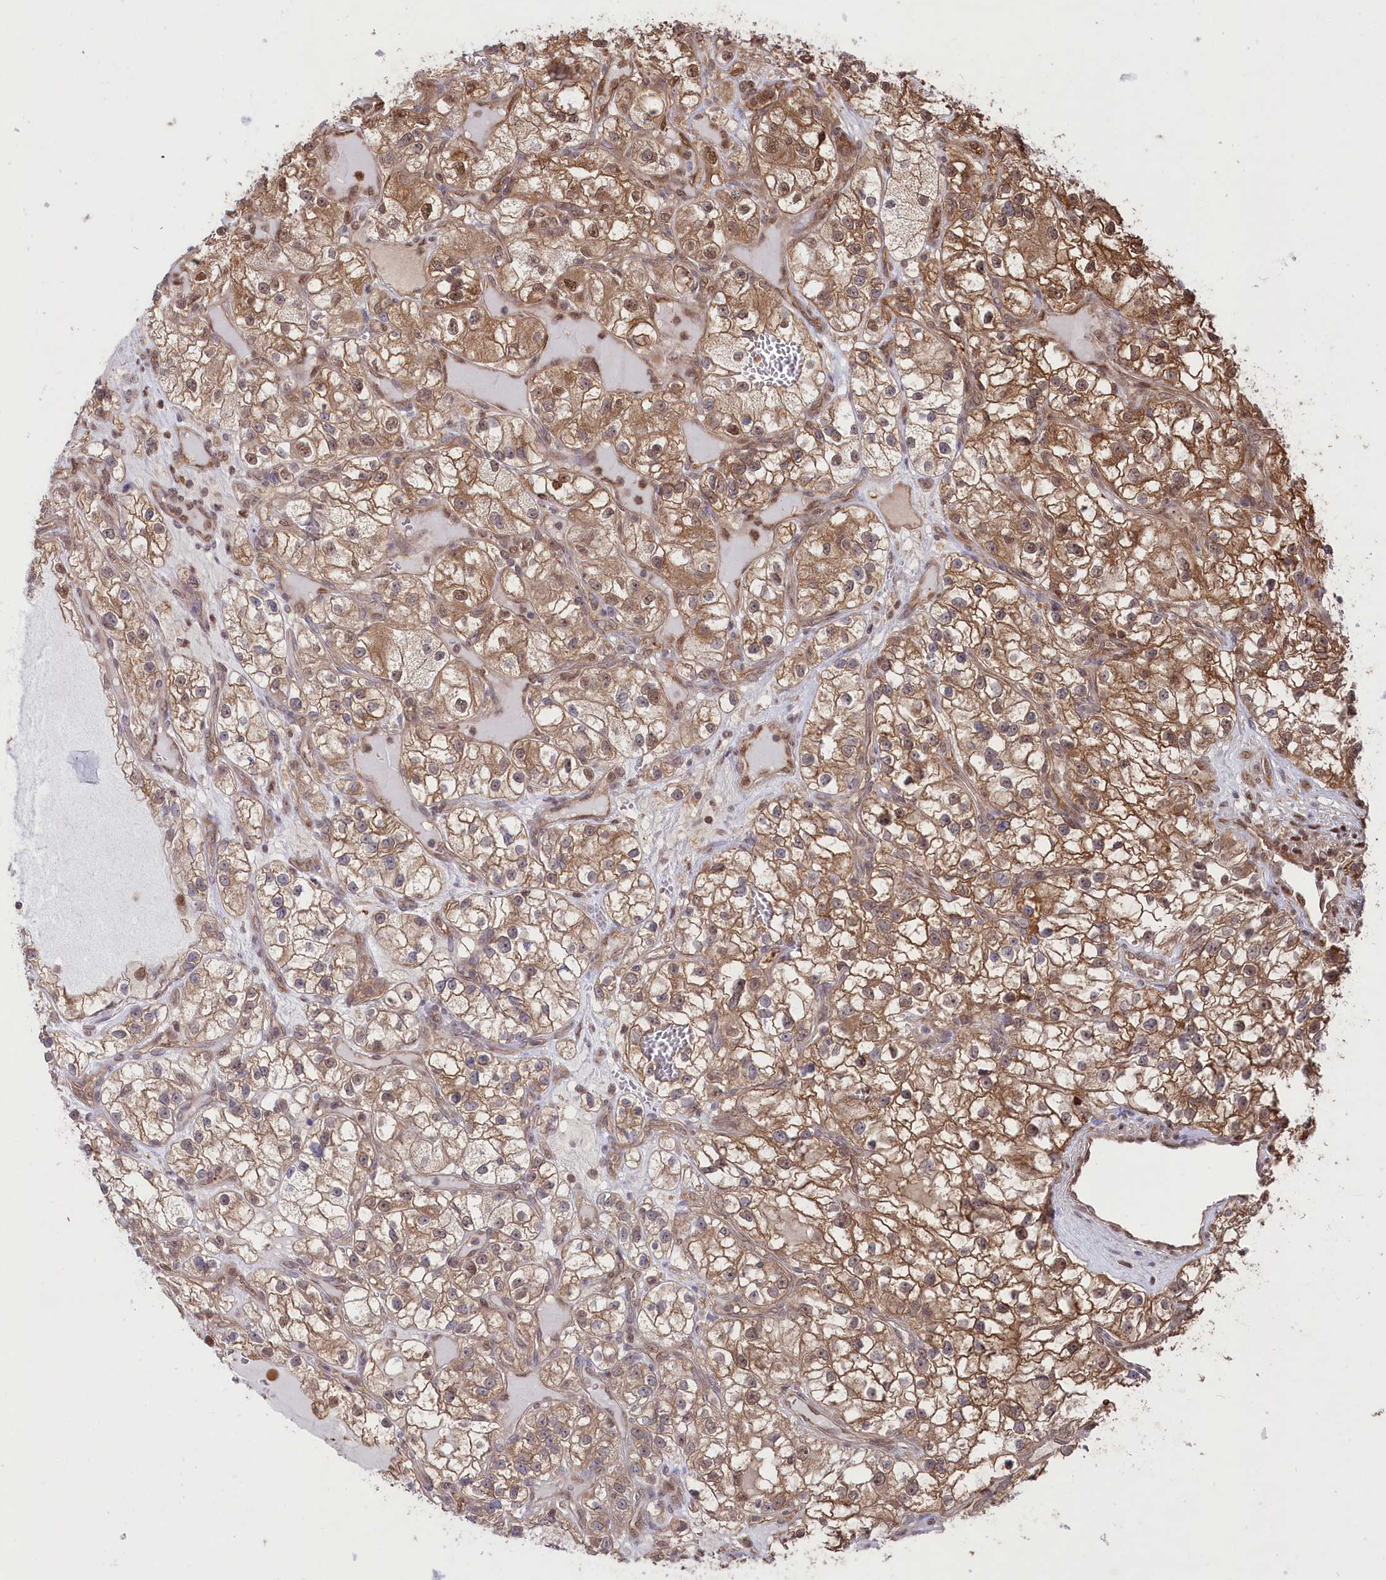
{"staining": {"intensity": "moderate", "quantity": ">75%", "location": "cytoplasmic/membranous,nuclear"}, "tissue": "renal cancer", "cell_type": "Tumor cells", "image_type": "cancer", "snomed": [{"axis": "morphology", "description": "Adenocarcinoma, NOS"}, {"axis": "topography", "description": "Kidney"}], "caption": "Brown immunohistochemical staining in renal cancer demonstrates moderate cytoplasmic/membranous and nuclear positivity in about >75% of tumor cells.", "gene": "PSMA1", "patient": {"sex": "female", "age": 57}}